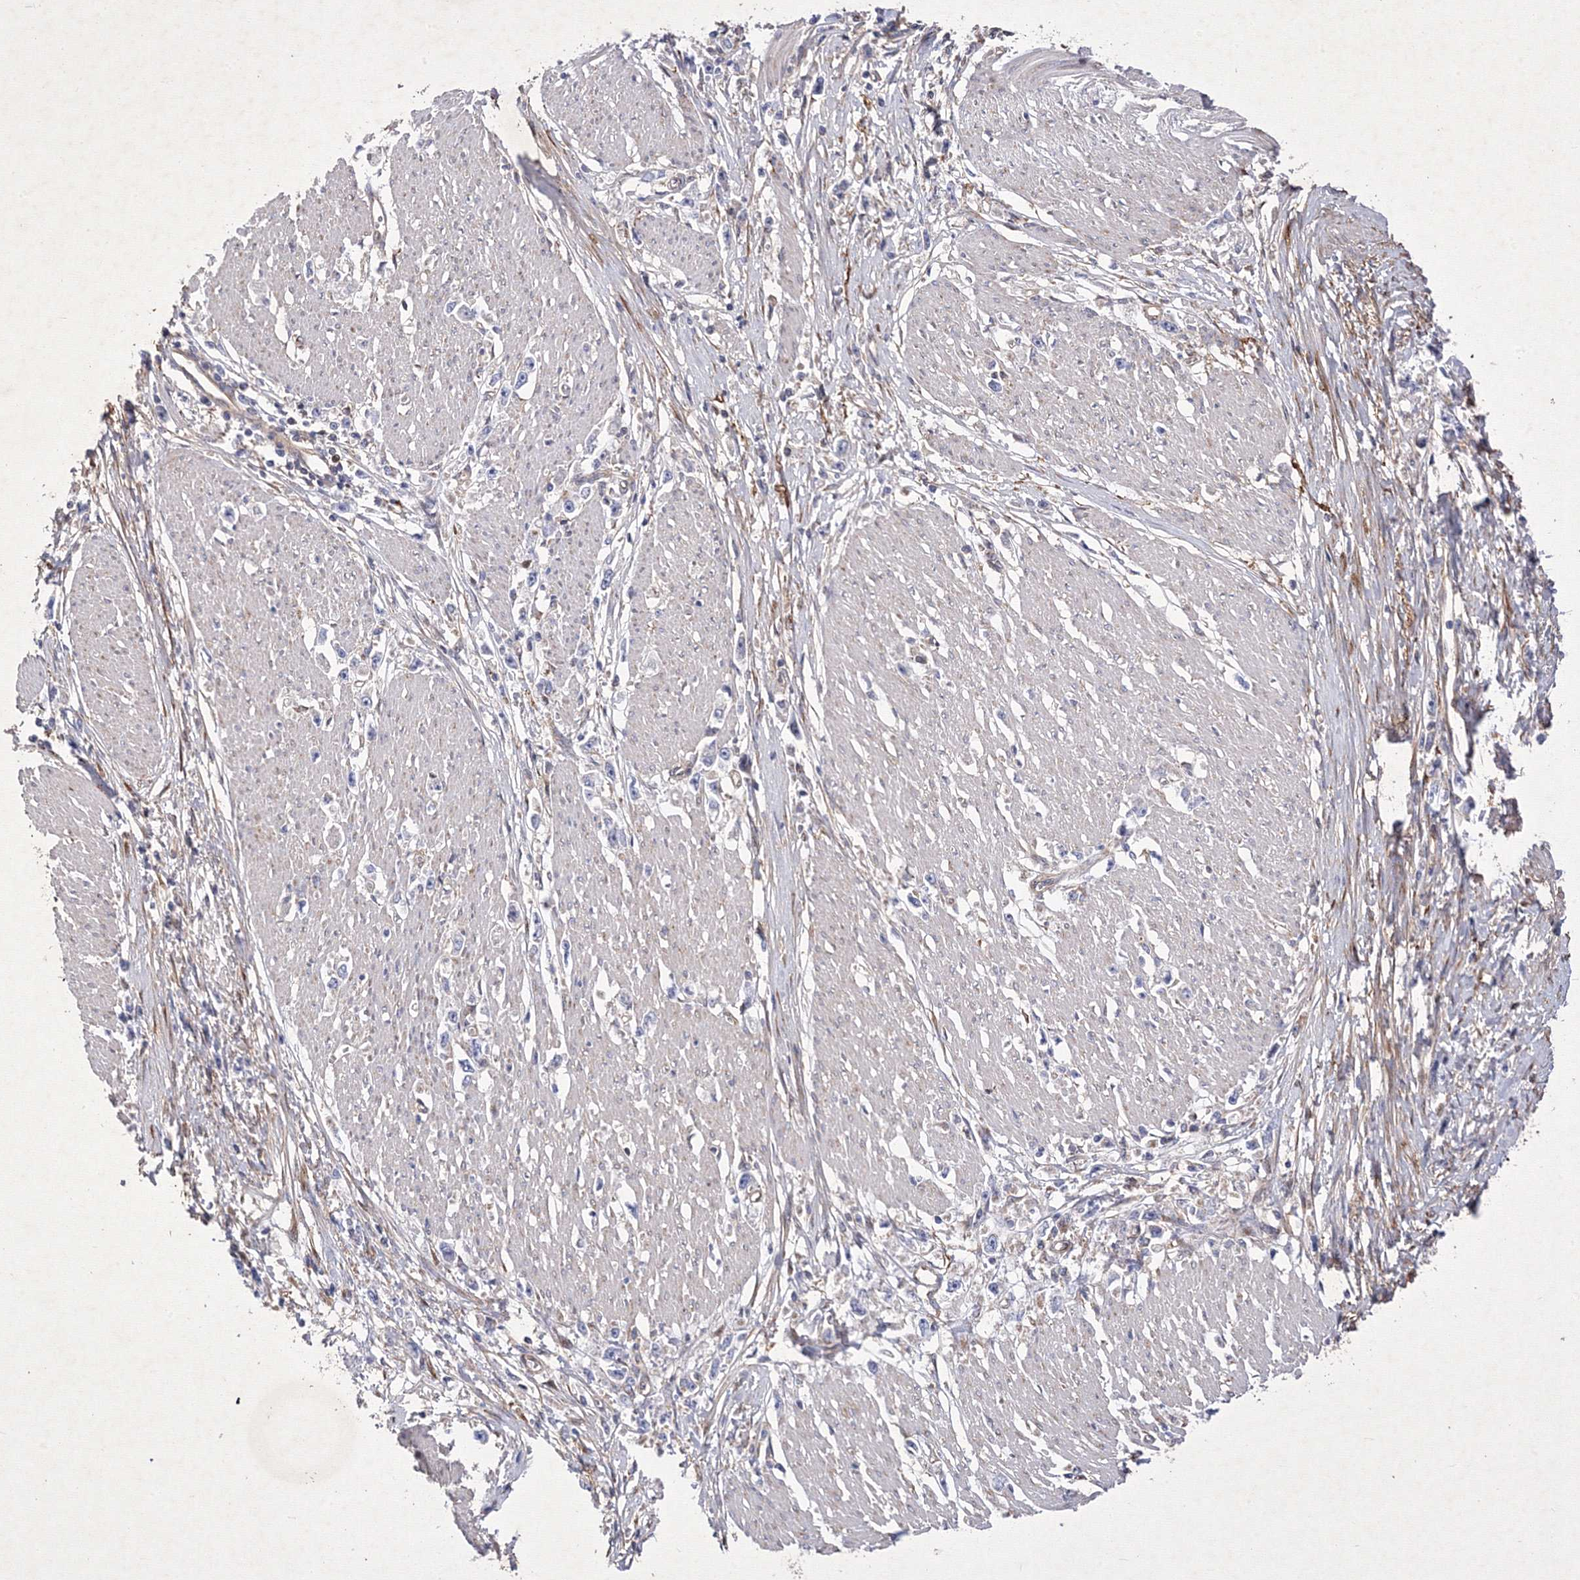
{"staining": {"intensity": "negative", "quantity": "none", "location": "none"}, "tissue": "stomach cancer", "cell_type": "Tumor cells", "image_type": "cancer", "snomed": [{"axis": "morphology", "description": "Adenocarcinoma, NOS"}, {"axis": "topography", "description": "Stomach"}], "caption": "This histopathology image is of stomach cancer (adenocarcinoma) stained with immunohistochemistry (IHC) to label a protein in brown with the nuclei are counter-stained blue. There is no staining in tumor cells.", "gene": "SNX18", "patient": {"sex": "female", "age": 59}}